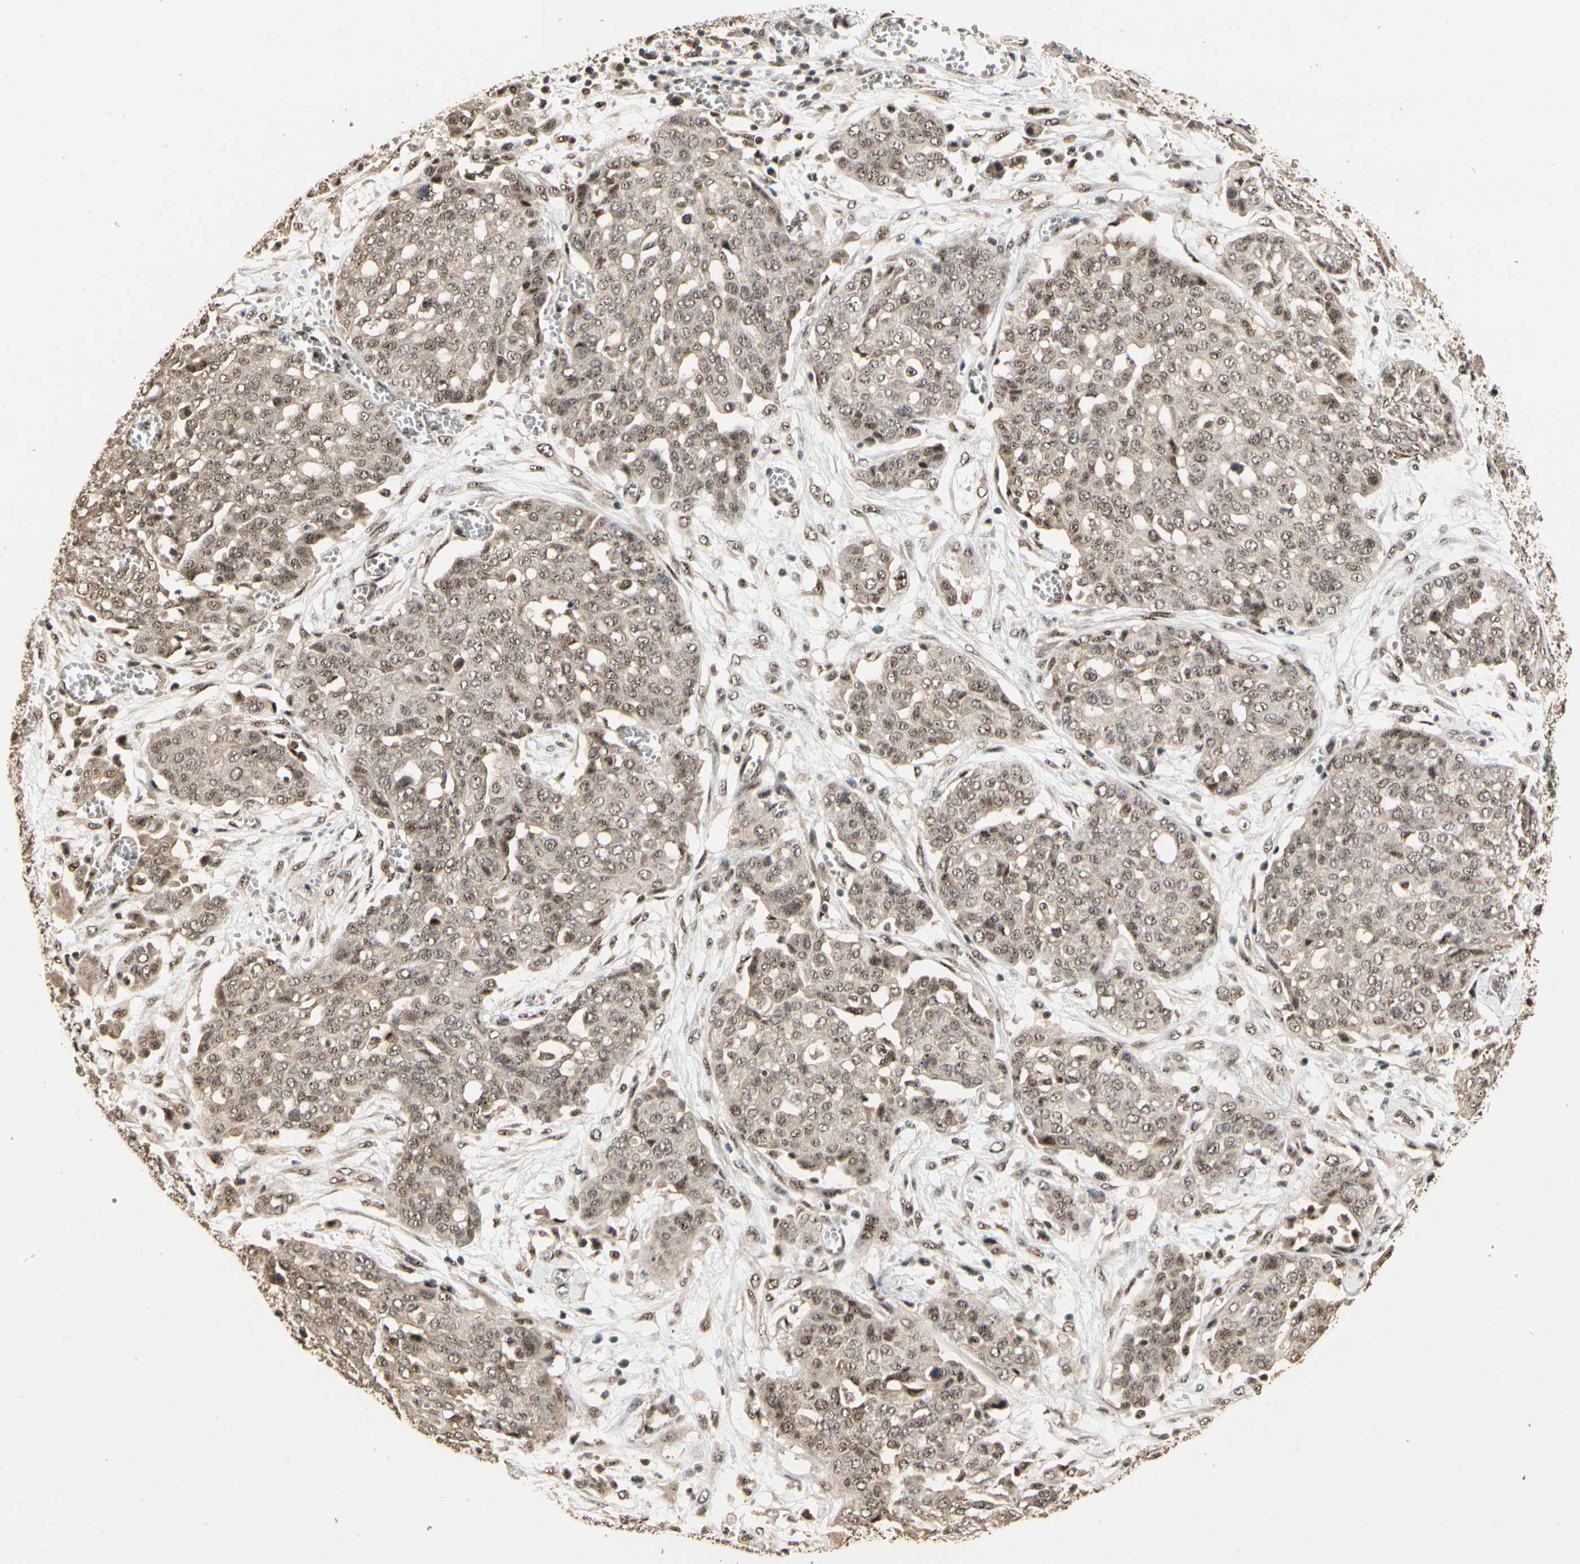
{"staining": {"intensity": "moderate", "quantity": ">75%", "location": "cytoplasmic/membranous,nuclear"}, "tissue": "ovarian cancer", "cell_type": "Tumor cells", "image_type": "cancer", "snomed": [{"axis": "morphology", "description": "Cystadenocarcinoma, serous, NOS"}, {"axis": "topography", "description": "Soft tissue"}, {"axis": "topography", "description": "Ovary"}], "caption": "Immunohistochemical staining of ovarian serous cystadenocarcinoma displays medium levels of moderate cytoplasmic/membranous and nuclear staining in about >75% of tumor cells. Ihc stains the protein in brown and the nuclei are stained blue.", "gene": "RBM25", "patient": {"sex": "female", "age": 57}}